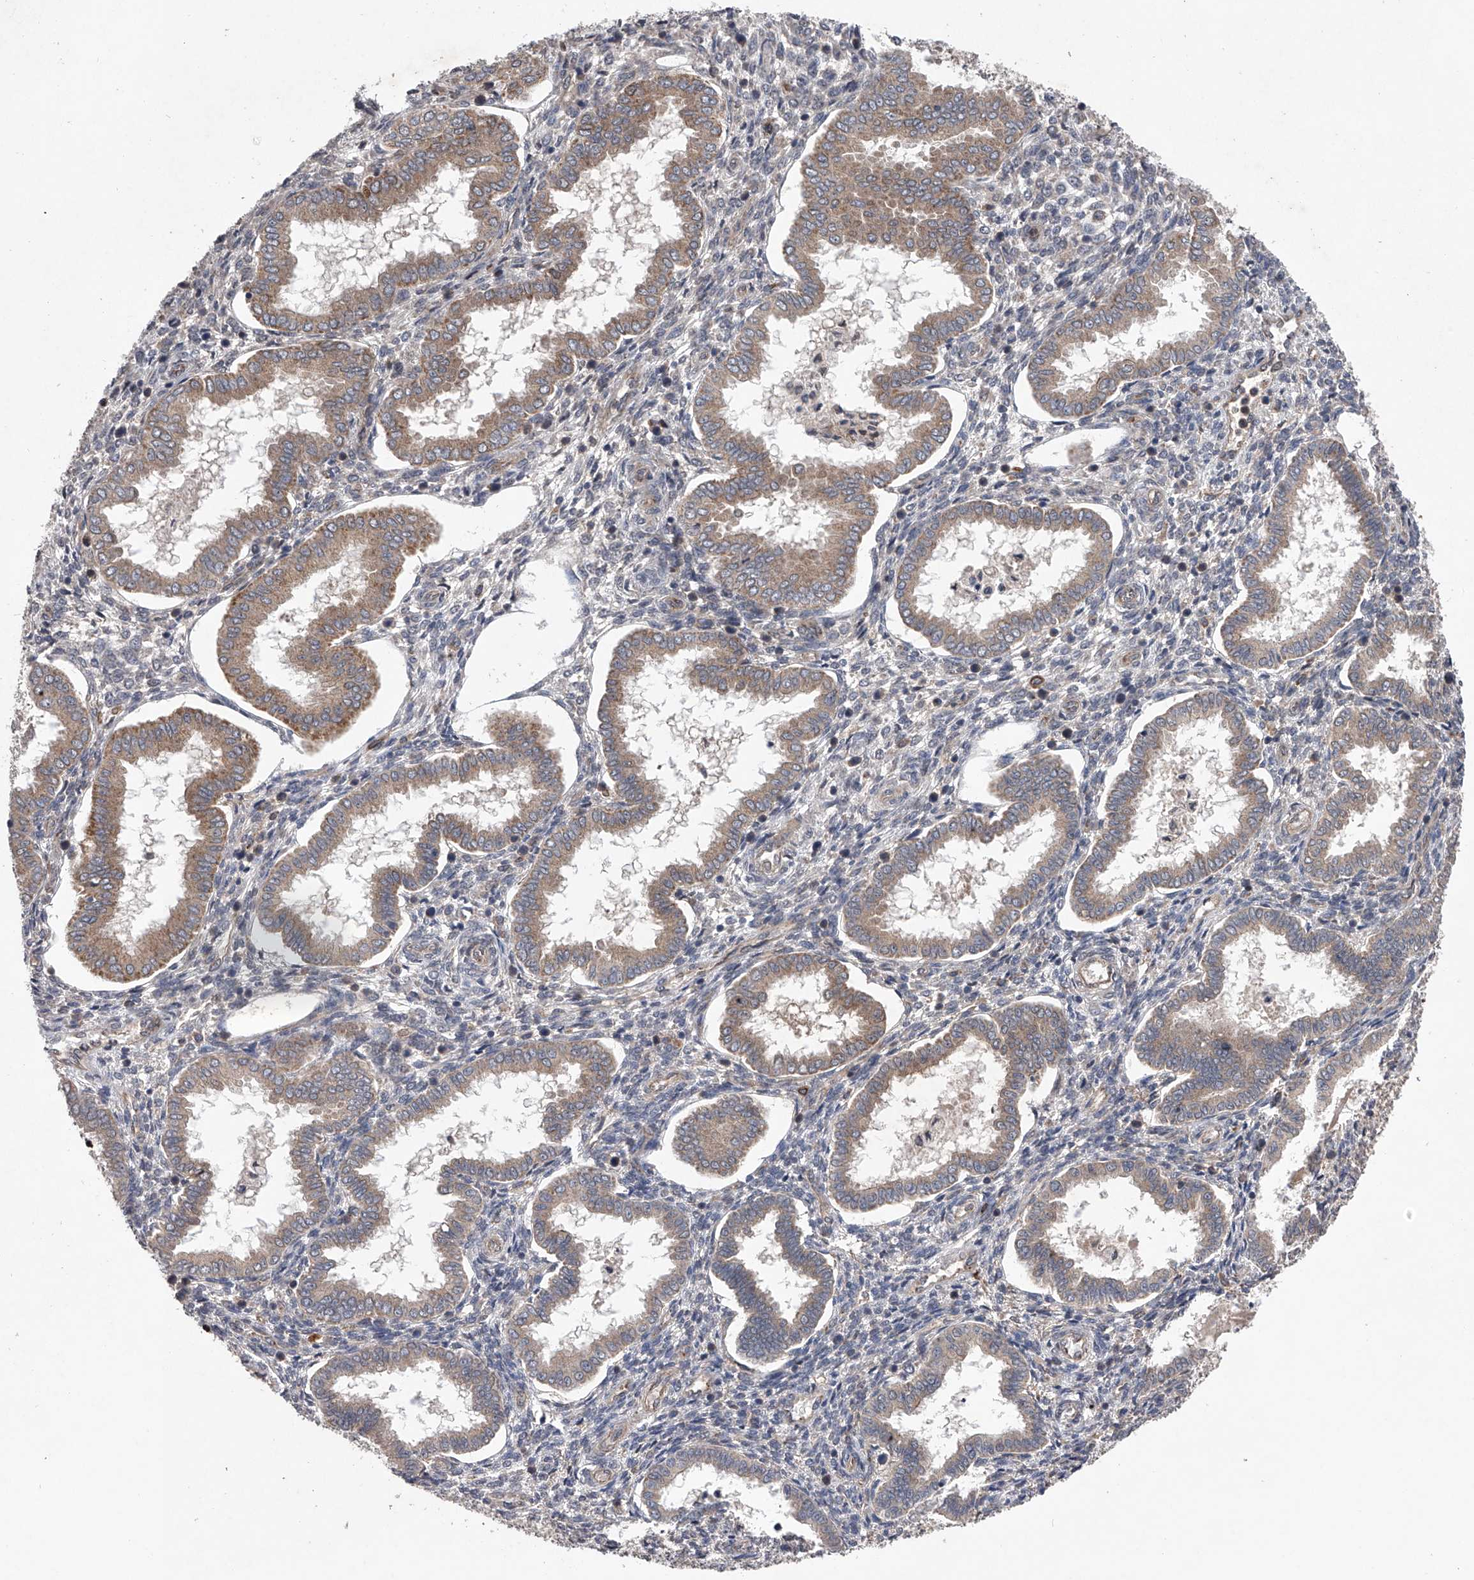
{"staining": {"intensity": "negative", "quantity": "none", "location": "none"}, "tissue": "endometrium", "cell_type": "Cells in endometrial stroma", "image_type": "normal", "snomed": [{"axis": "morphology", "description": "Normal tissue, NOS"}, {"axis": "topography", "description": "Endometrium"}], "caption": "High power microscopy histopathology image of an immunohistochemistry (IHC) image of unremarkable endometrium, revealing no significant staining in cells in endometrial stroma. (Brightfield microscopy of DAB (3,3'-diaminobenzidine) immunohistochemistry (IHC) at high magnification).", "gene": "MAP3K11", "patient": {"sex": "female", "age": 24}}